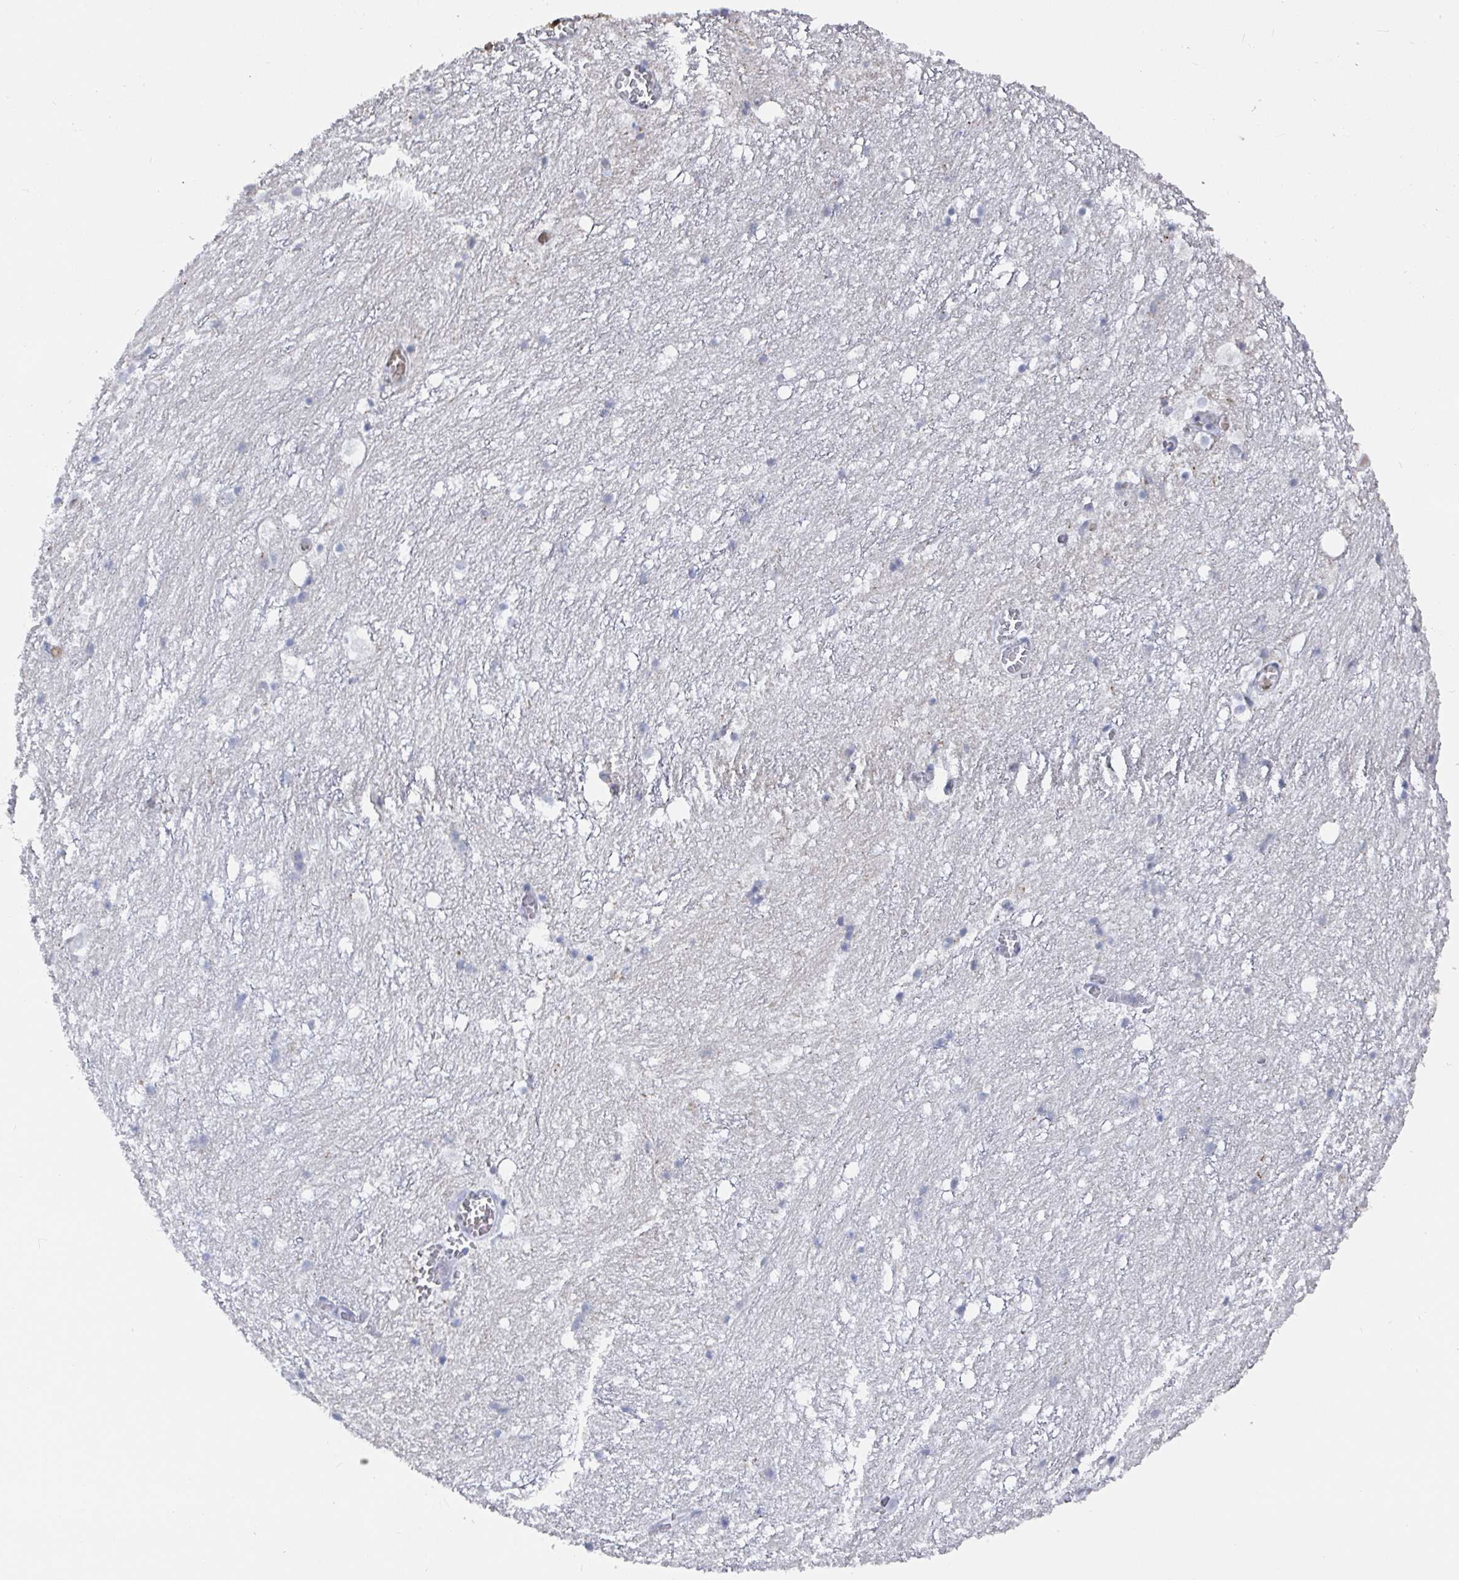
{"staining": {"intensity": "strong", "quantity": "<25%", "location": "cytoplasmic/membranous"}, "tissue": "hippocampus", "cell_type": "Glial cells", "image_type": "normal", "snomed": [{"axis": "morphology", "description": "Normal tissue, NOS"}, {"axis": "topography", "description": "Hippocampus"}], "caption": "Hippocampus stained with DAB immunohistochemistry (IHC) shows medium levels of strong cytoplasmic/membranous staining in approximately <25% of glial cells.", "gene": "CAMKV", "patient": {"sex": "female", "age": 52}}